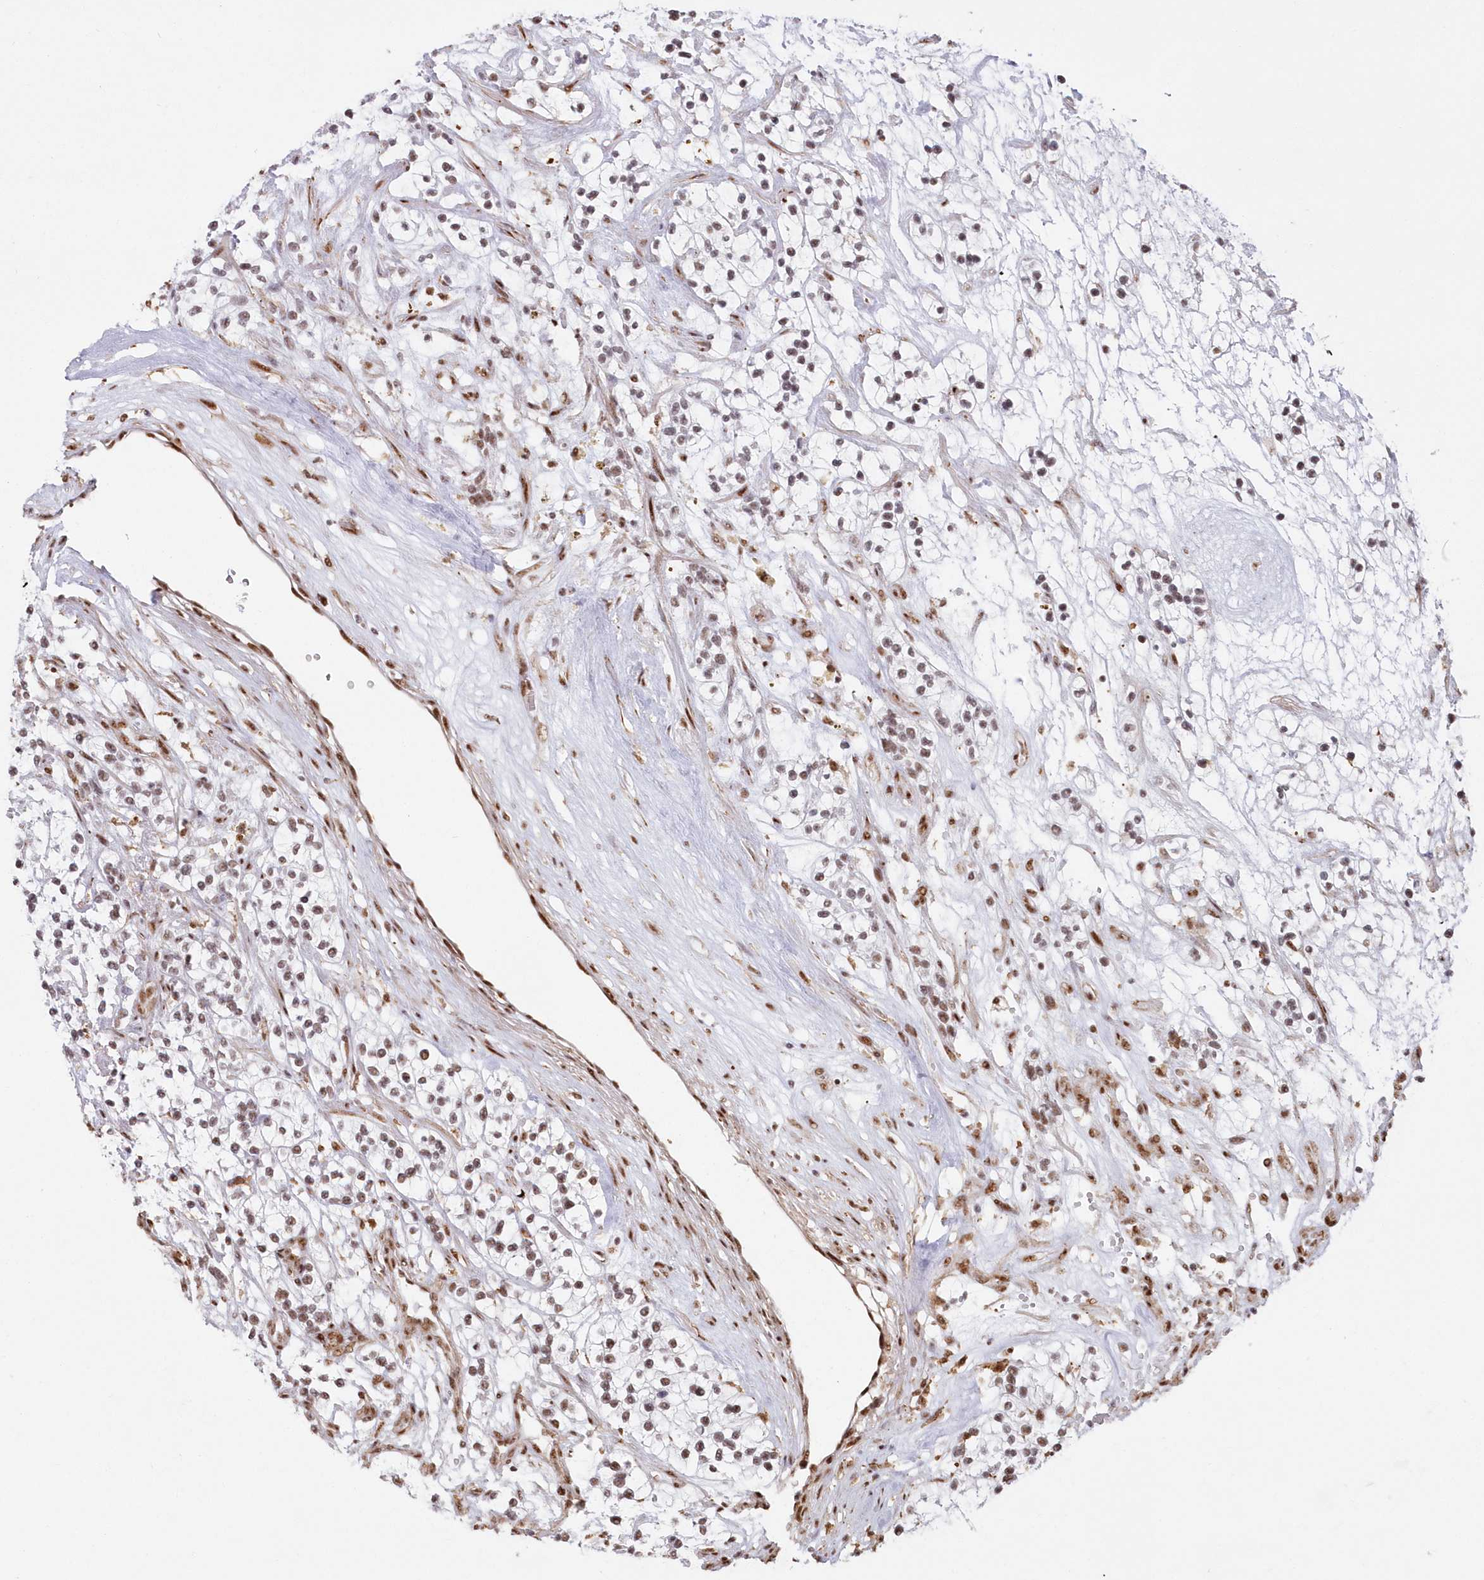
{"staining": {"intensity": "moderate", "quantity": "<25%", "location": "nuclear"}, "tissue": "renal cancer", "cell_type": "Tumor cells", "image_type": "cancer", "snomed": [{"axis": "morphology", "description": "Adenocarcinoma, NOS"}, {"axis": "topography", "description": "Kidney"}], "caption": "The immunohistochemical stain labels moderate nuclear staining in tumor cells of renal cancer tissue.", "gene": "DDX46", "patient": {"sex": "female", "age": 57}}